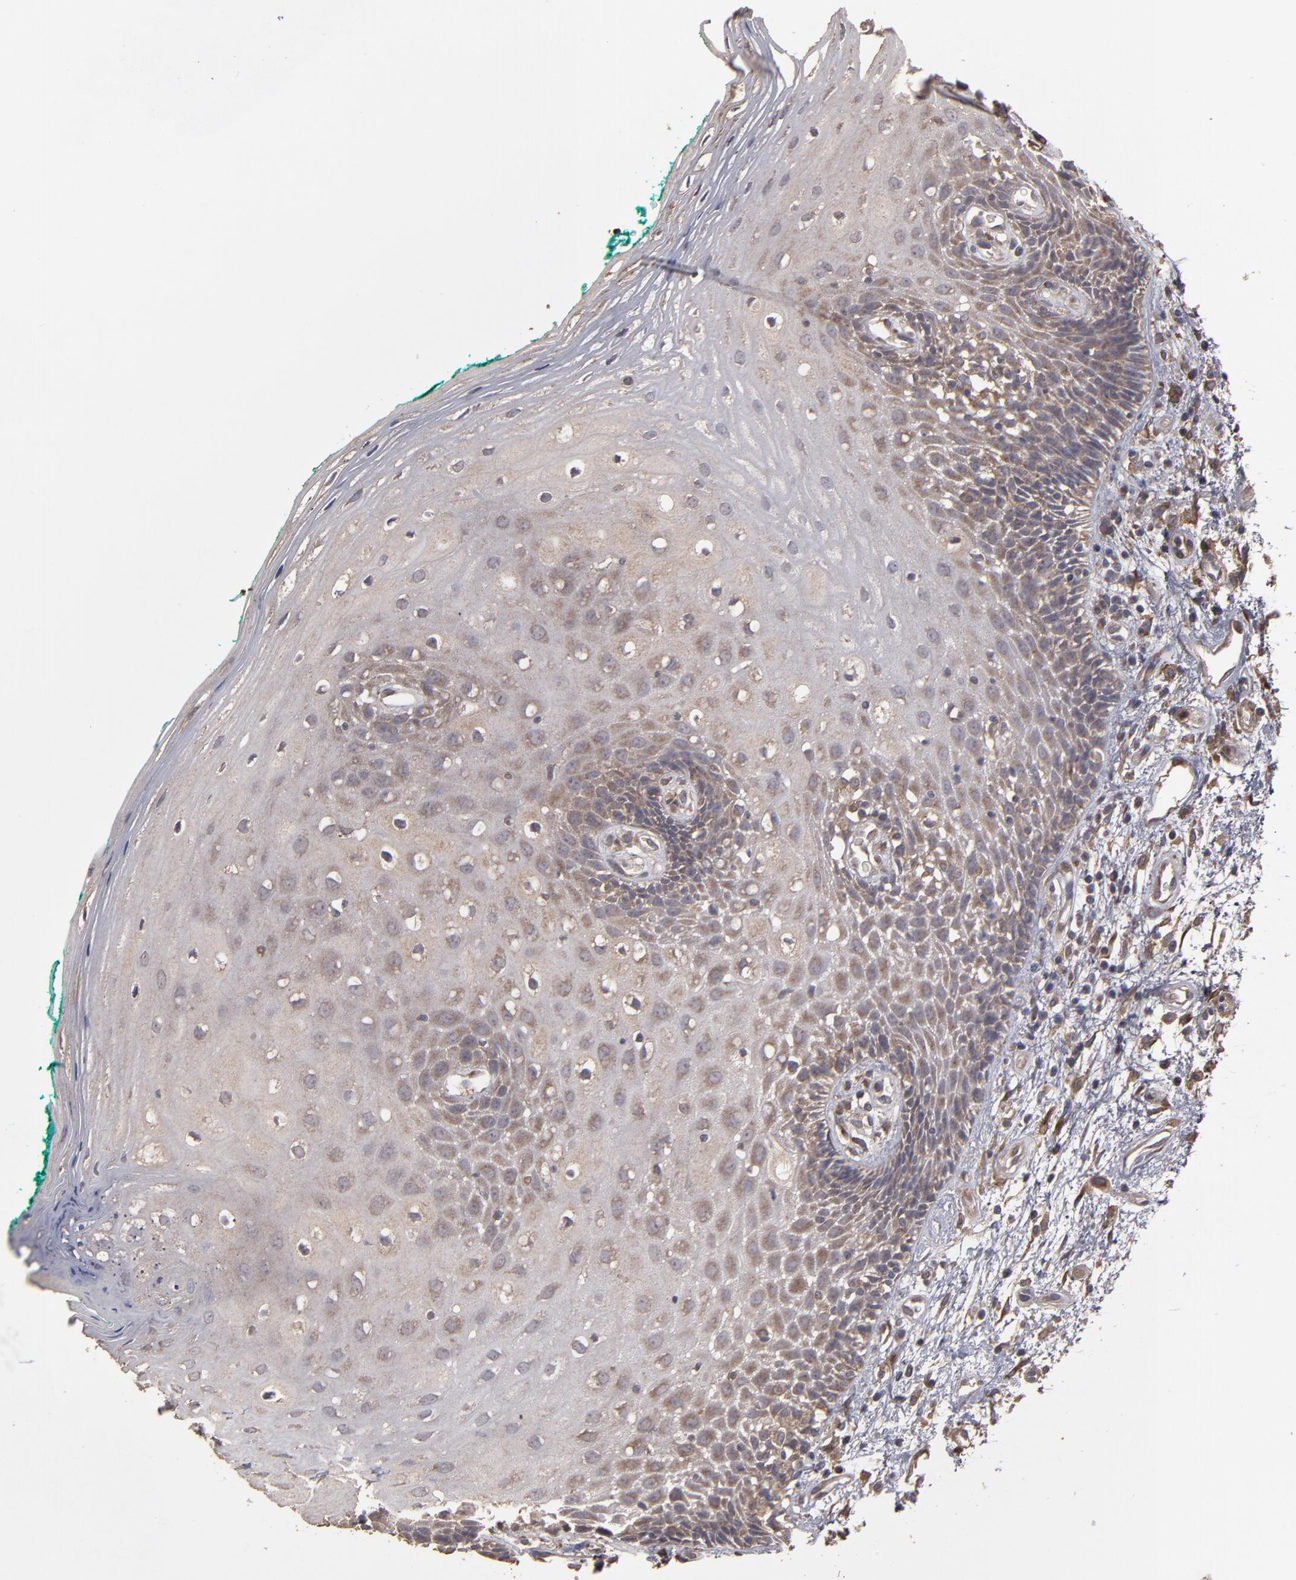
{"staining": {"intensity": "weak", "quantity": "25%-75%", "location": "cytoplasmic/membranous"}, "tissue": "oral mucosa", "cell_type": "Squamous epithelial cells", "image_type": "normal", "snomed": [{"axis": "morphology", "description": "Normal tissue, NOS"}, {"axis": "morphology", "description": "Squamous cell carcinoma, NOS"}, {"axis": "topography", "description": "Skeletal muscle"}, {"axis": "topography", "description": "Oral tissue"}, {"axis": "topography", "description": "Head-Neck"}], "caption": "A micrograph of oral mucosa stained for a protein exhibits weak cytoplasmic/membranous brown staining in squamous epithelial cells. The staining was performed using DAB (3,3'-diaminobenzidine), with brown indicating positive protein expression. Nuclei are stained blue with hematoxylin.", "gene": "MMP2", "patient": {"sex": "female", "age": 84}}